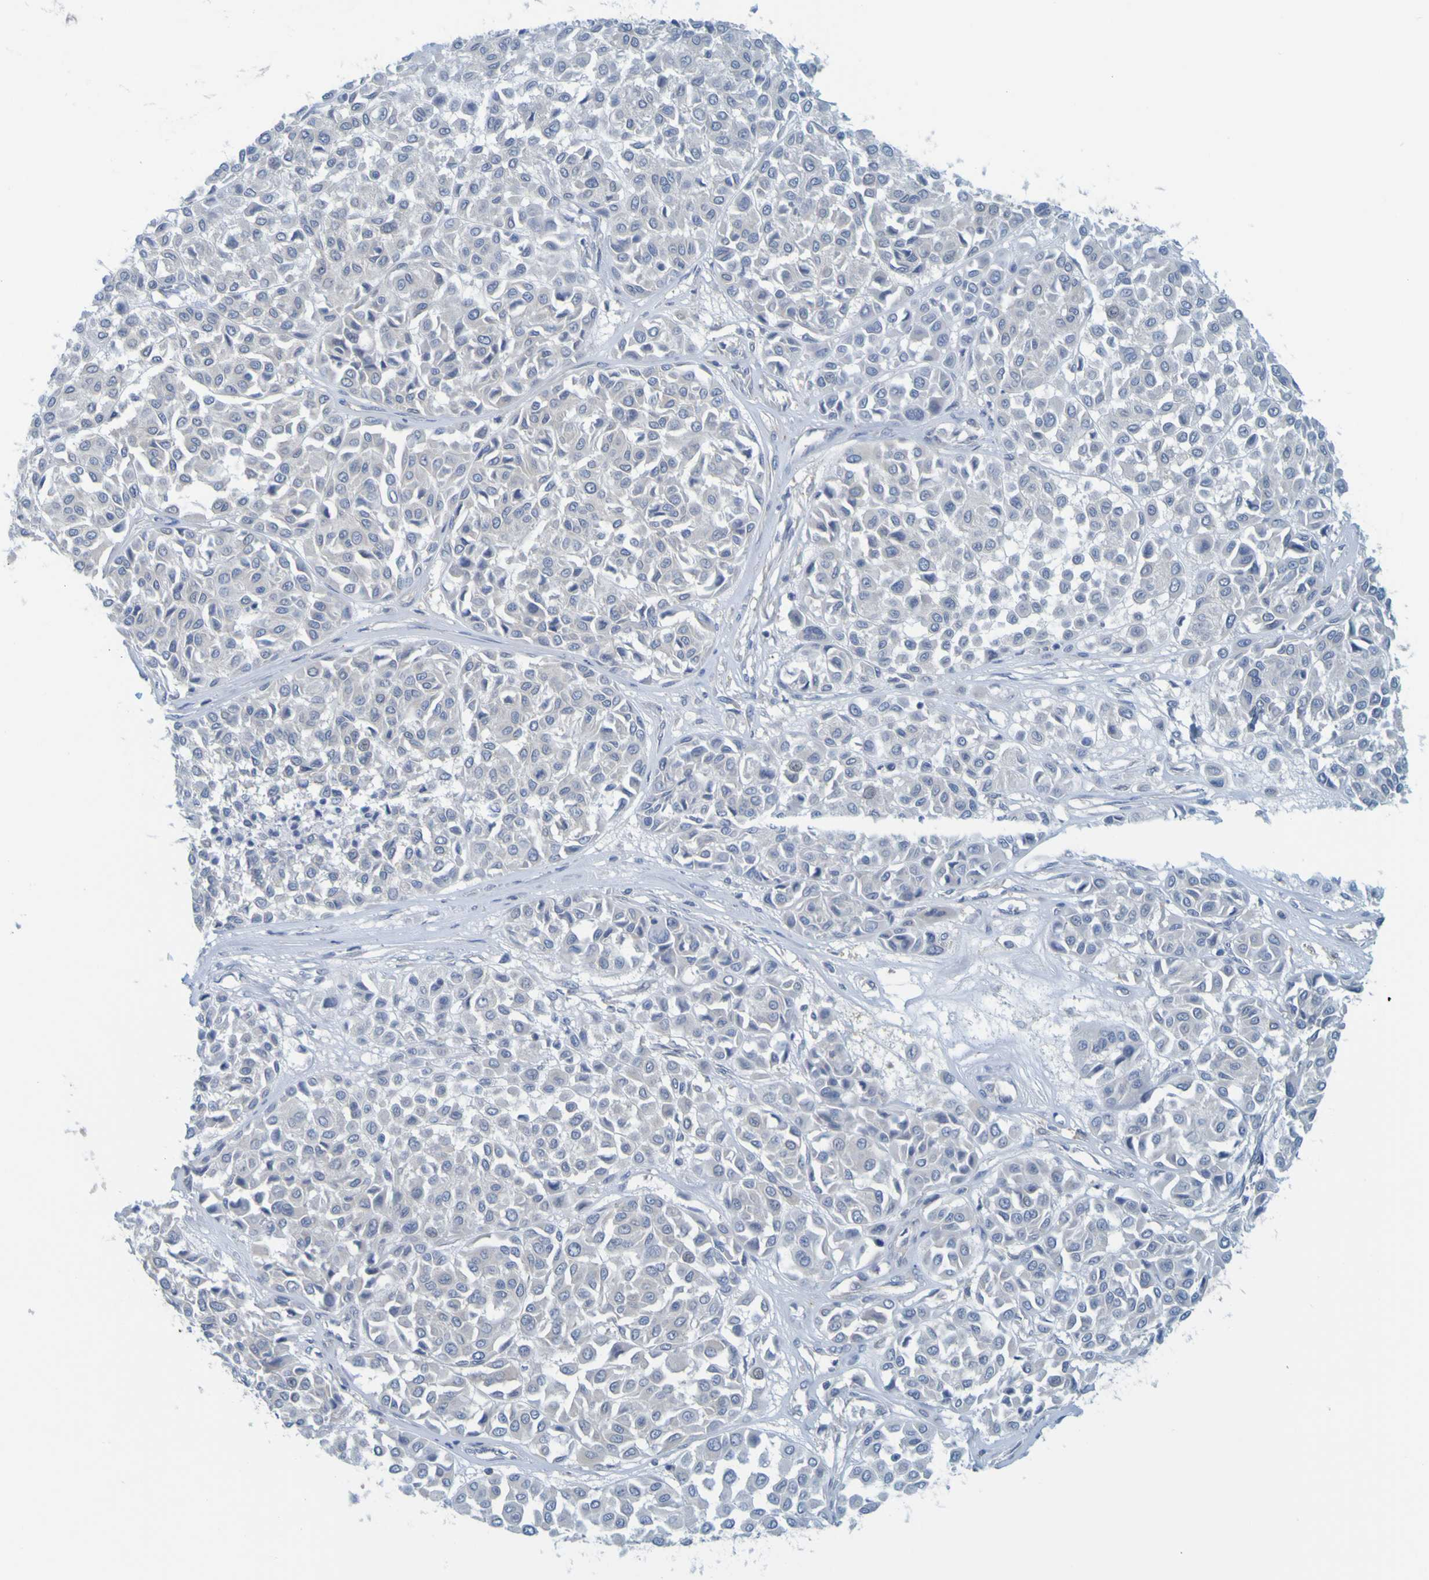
{"staining": {"intensity": "negative", "quantity": "none", "location": "none"}, "tissue": "melanoma", "cell_type": "Tumor cells", "image_type": "cancer", "snomed": [{"axis": "morphology", "description": "Malignant melanoma, Metastatic site"}, {"axis": "topography", "description": "Soft tissue"}], "caption": "Tumor cells are negative for brown protein staining in melanoma.", "gene": "APPL1", "patient": {"sex": "male", "age": 41}}